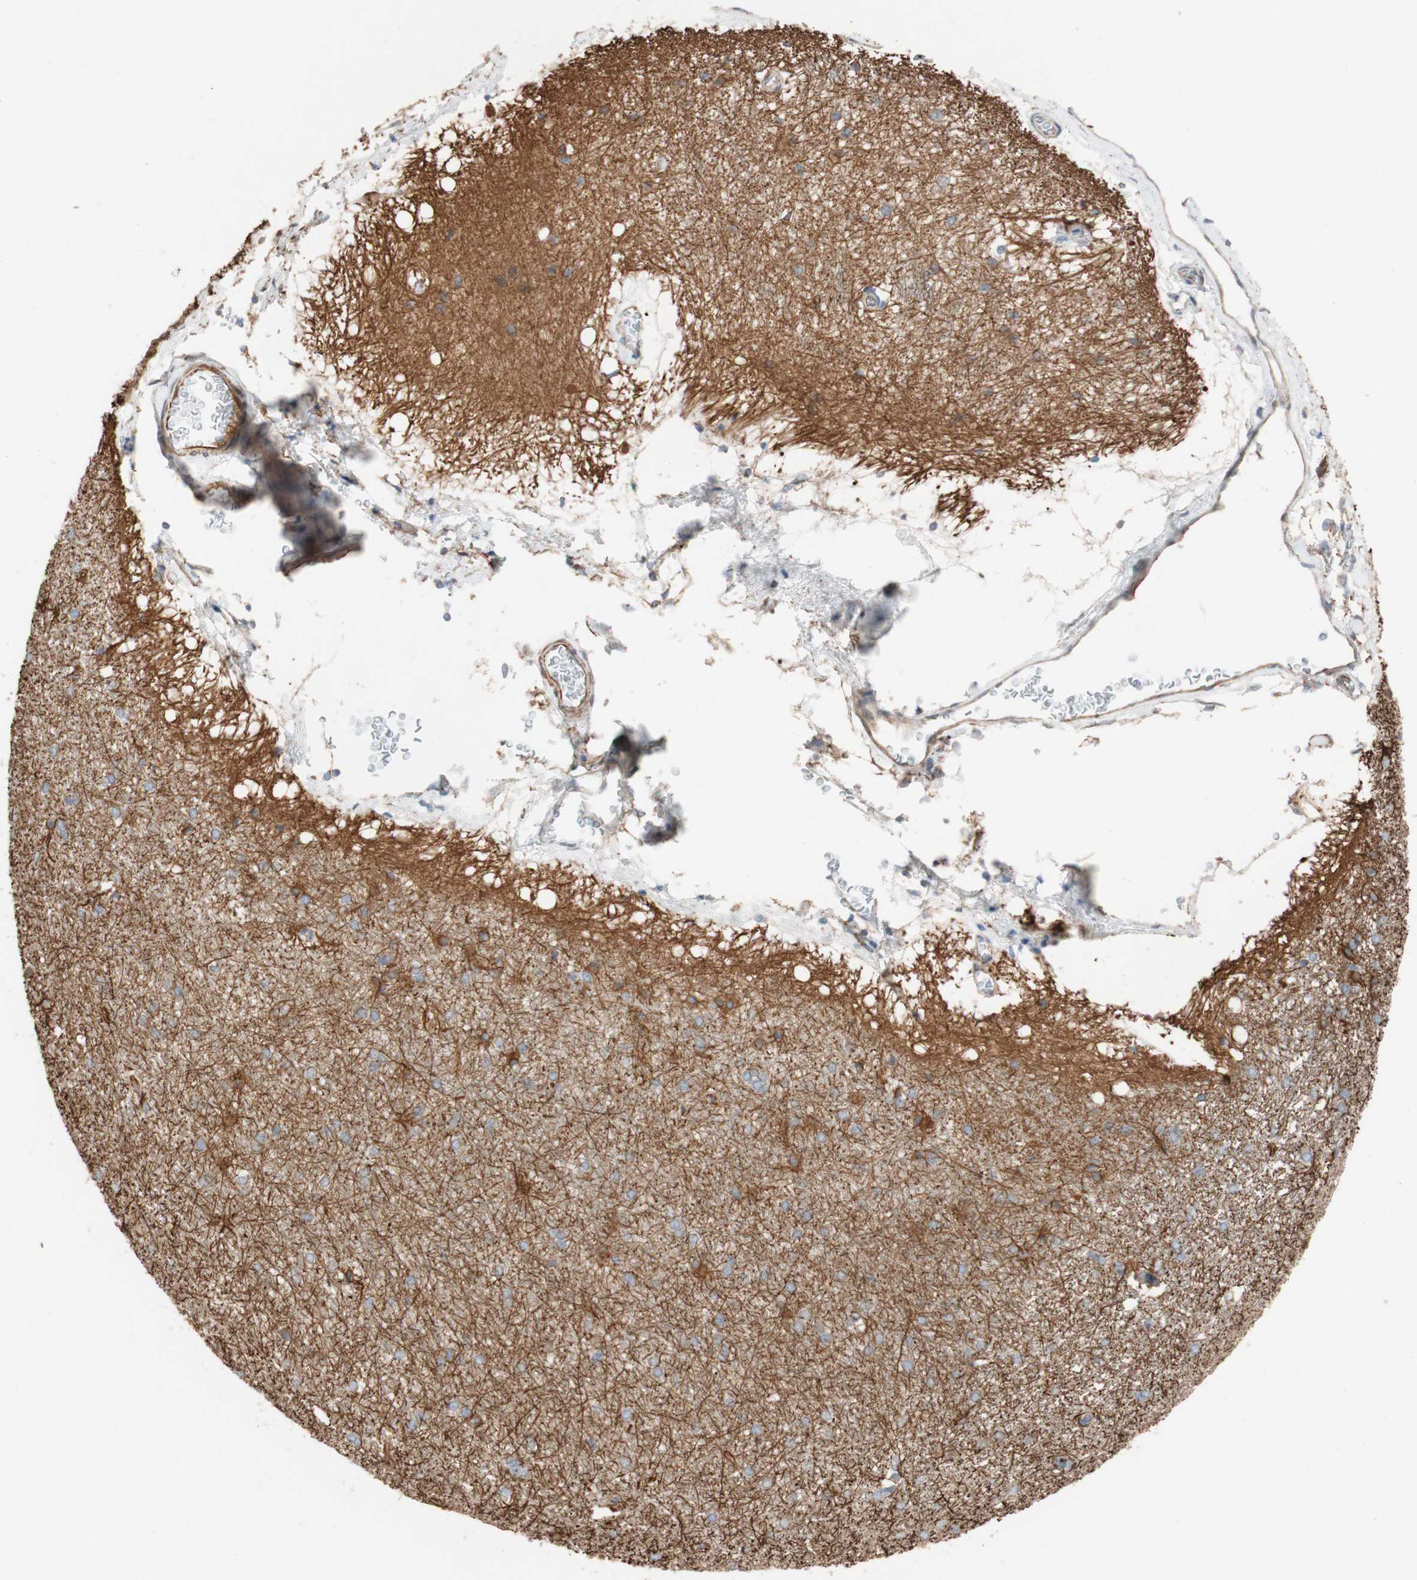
{"staining": {"intensity": "negative", "quantity": "none", "location": "none"}, "tissue": "hippocampus", "cell_type": "Glial cells", "image_type": "normal", "snomed": [{"axis": "morphology", "description": "Normal tissue, NOS"}, {"axis": "topography", "description": "Hippocampus"}], "caption": "An immunohistochemistry histopathology image of benign hippocampus is shown. There is no staining in glial cells of hippocampus.", "gene": "C1orf43", "patient": {"sex": "female", "age": 19}}